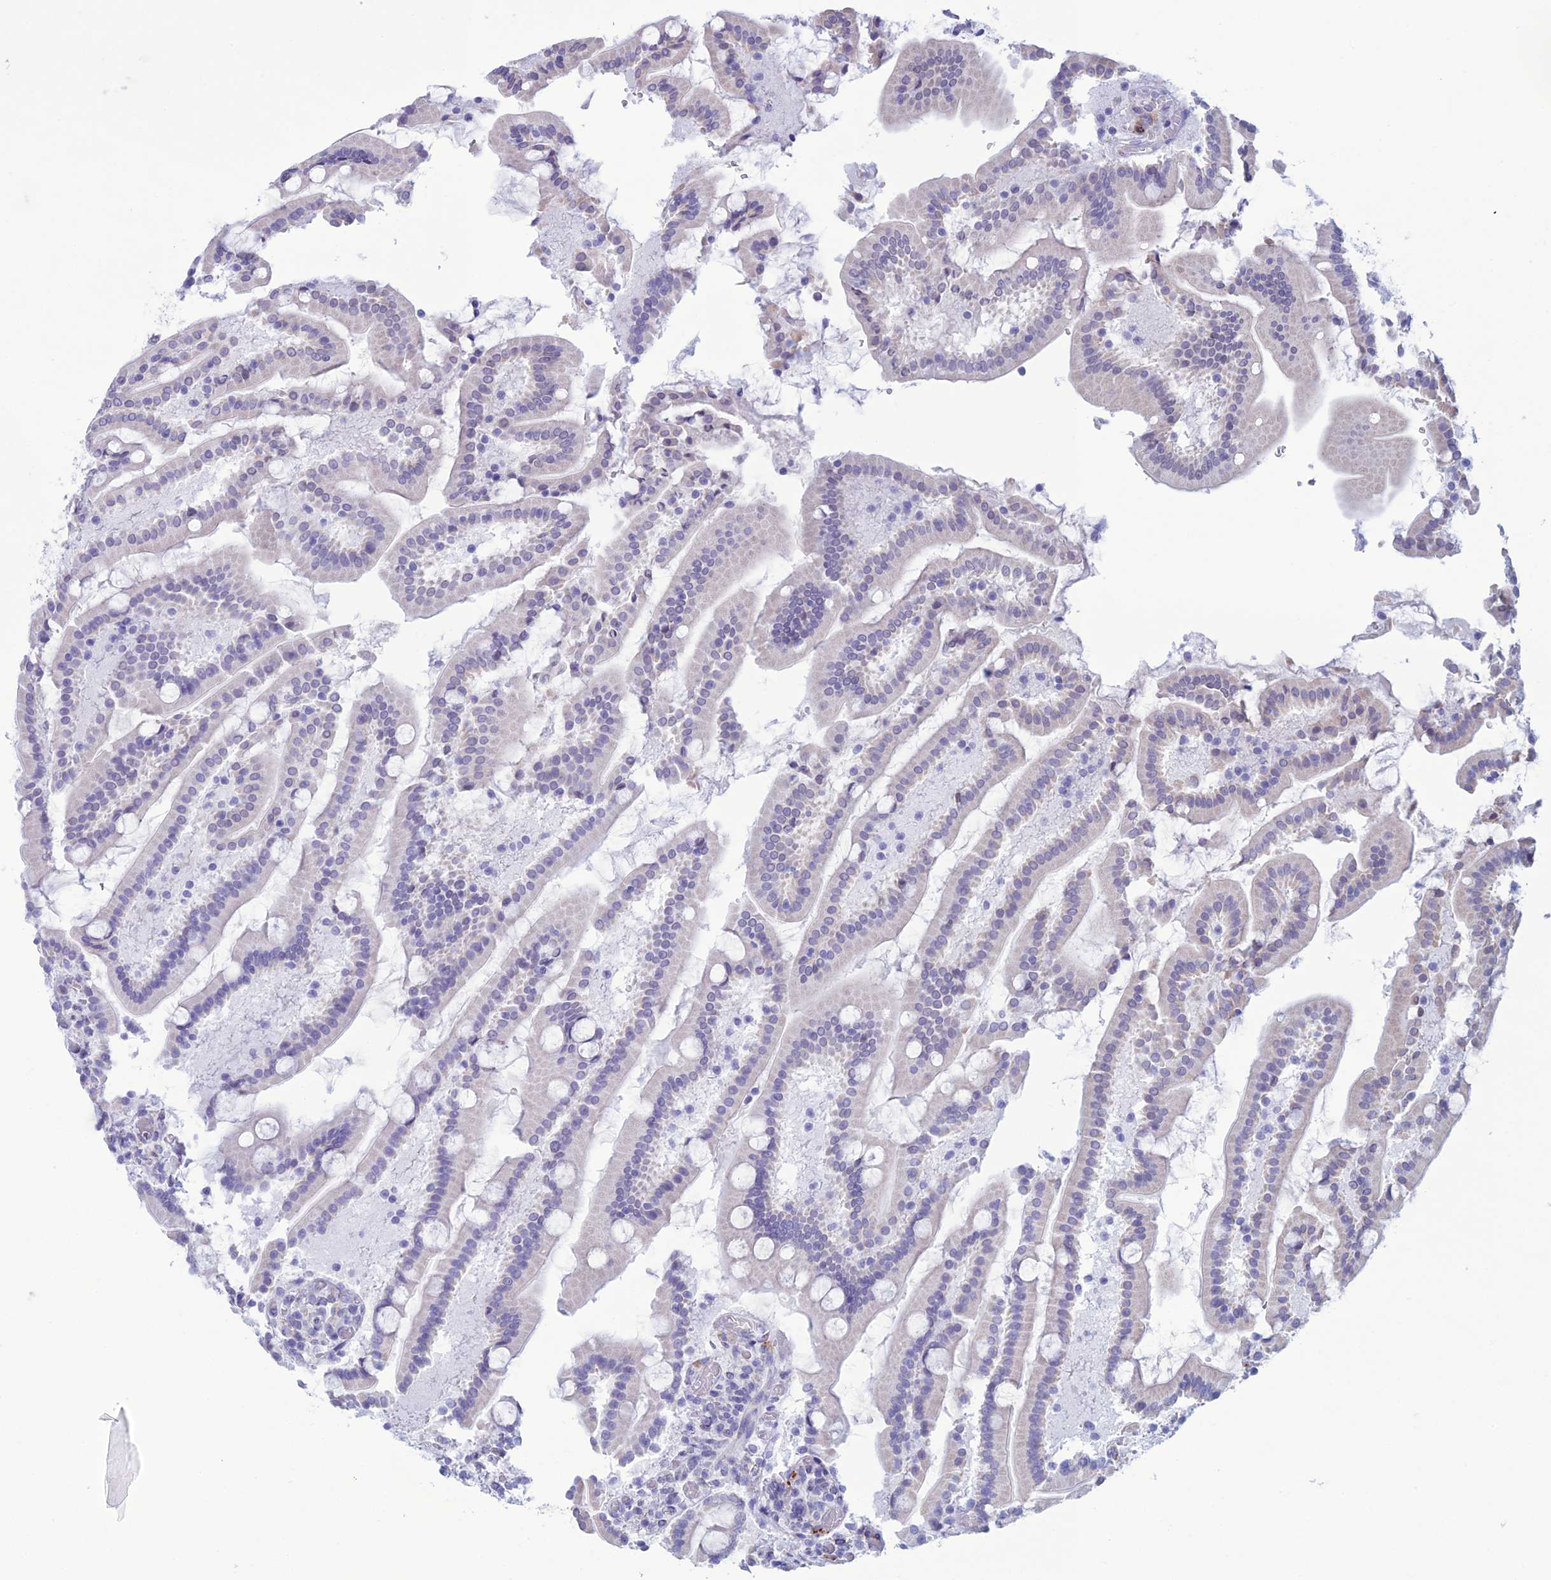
{"staining": {"intensity": "negative", "quantity": "none", "location": "none"}, "tissue": "duodenum", "cell_type": "Glandular cells", "image_type": "normal", "snomed": [{"axis": "morphology", "description": "Normal tissue, NOS"}, {"axis": "topography", "description": "Duodenum"}], "caption": "Benign duodenum was stained to show a protein in brown. There is no significant expression in glandular cells.", "gene": "CFAP210", "patient": {"sex": "male", "age": 55}}